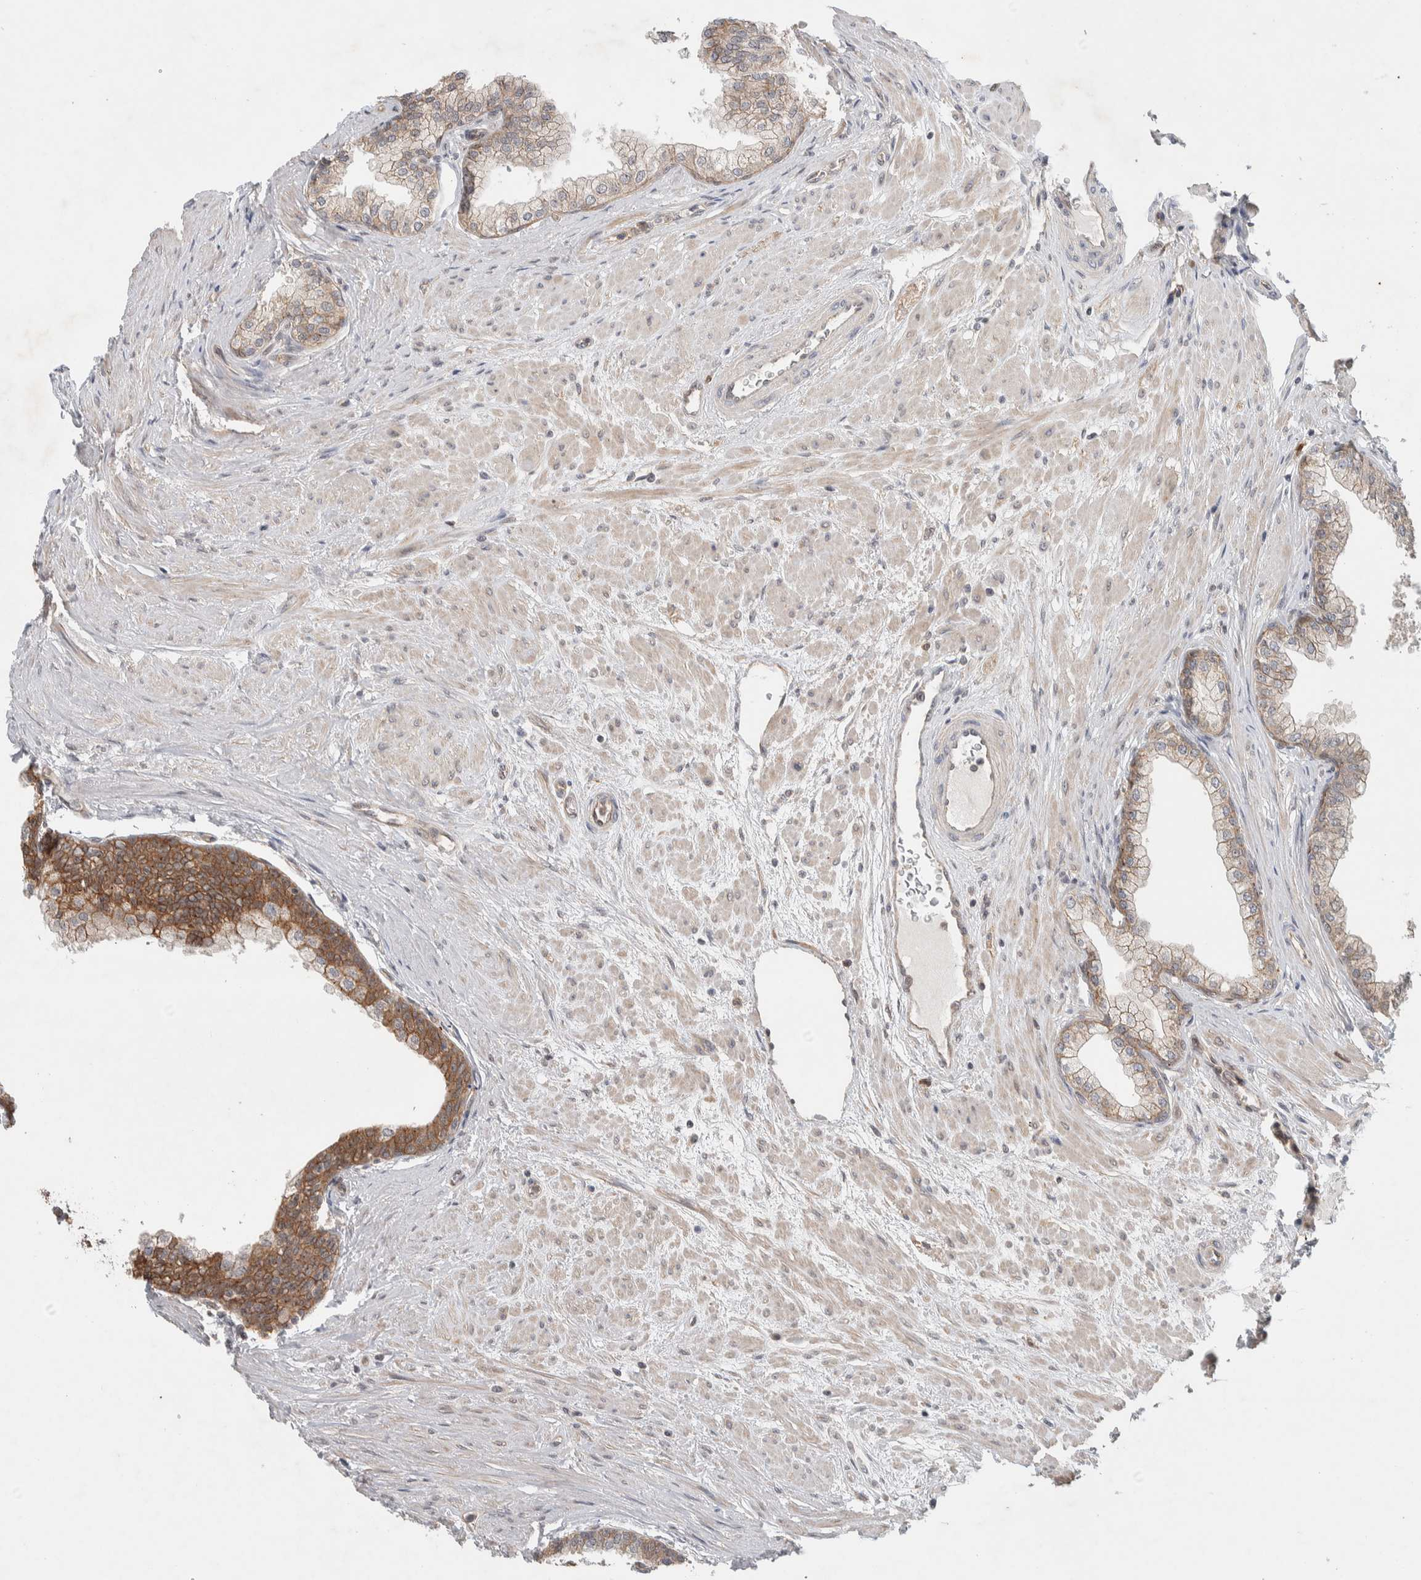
{"staining": {"intensity": "moderate", "quantity": ">75%", "location": "cytoplasmic/membranous"}, "tissue": "prostate", "cell_type": "Glandular cells", "image_type": "normal", "snomed": [{"axis": "morphology", "description": "Normal tissue, NOS"}, {"axis": "morphology", "description": "Urothelial carcinoma, Low grade"}, {"axis": "topography", "description": "Urinary bladder"}, {"axis": "topography", "description": "Prostate"}], "caption": "Protein staining by IHC demonstrates moderate cytoplasmic/membranous staining in about >75% of glandular cells in benign prostate.", "gene": "DEPTOR", "patient": {"sex": "male", "age": 60}}